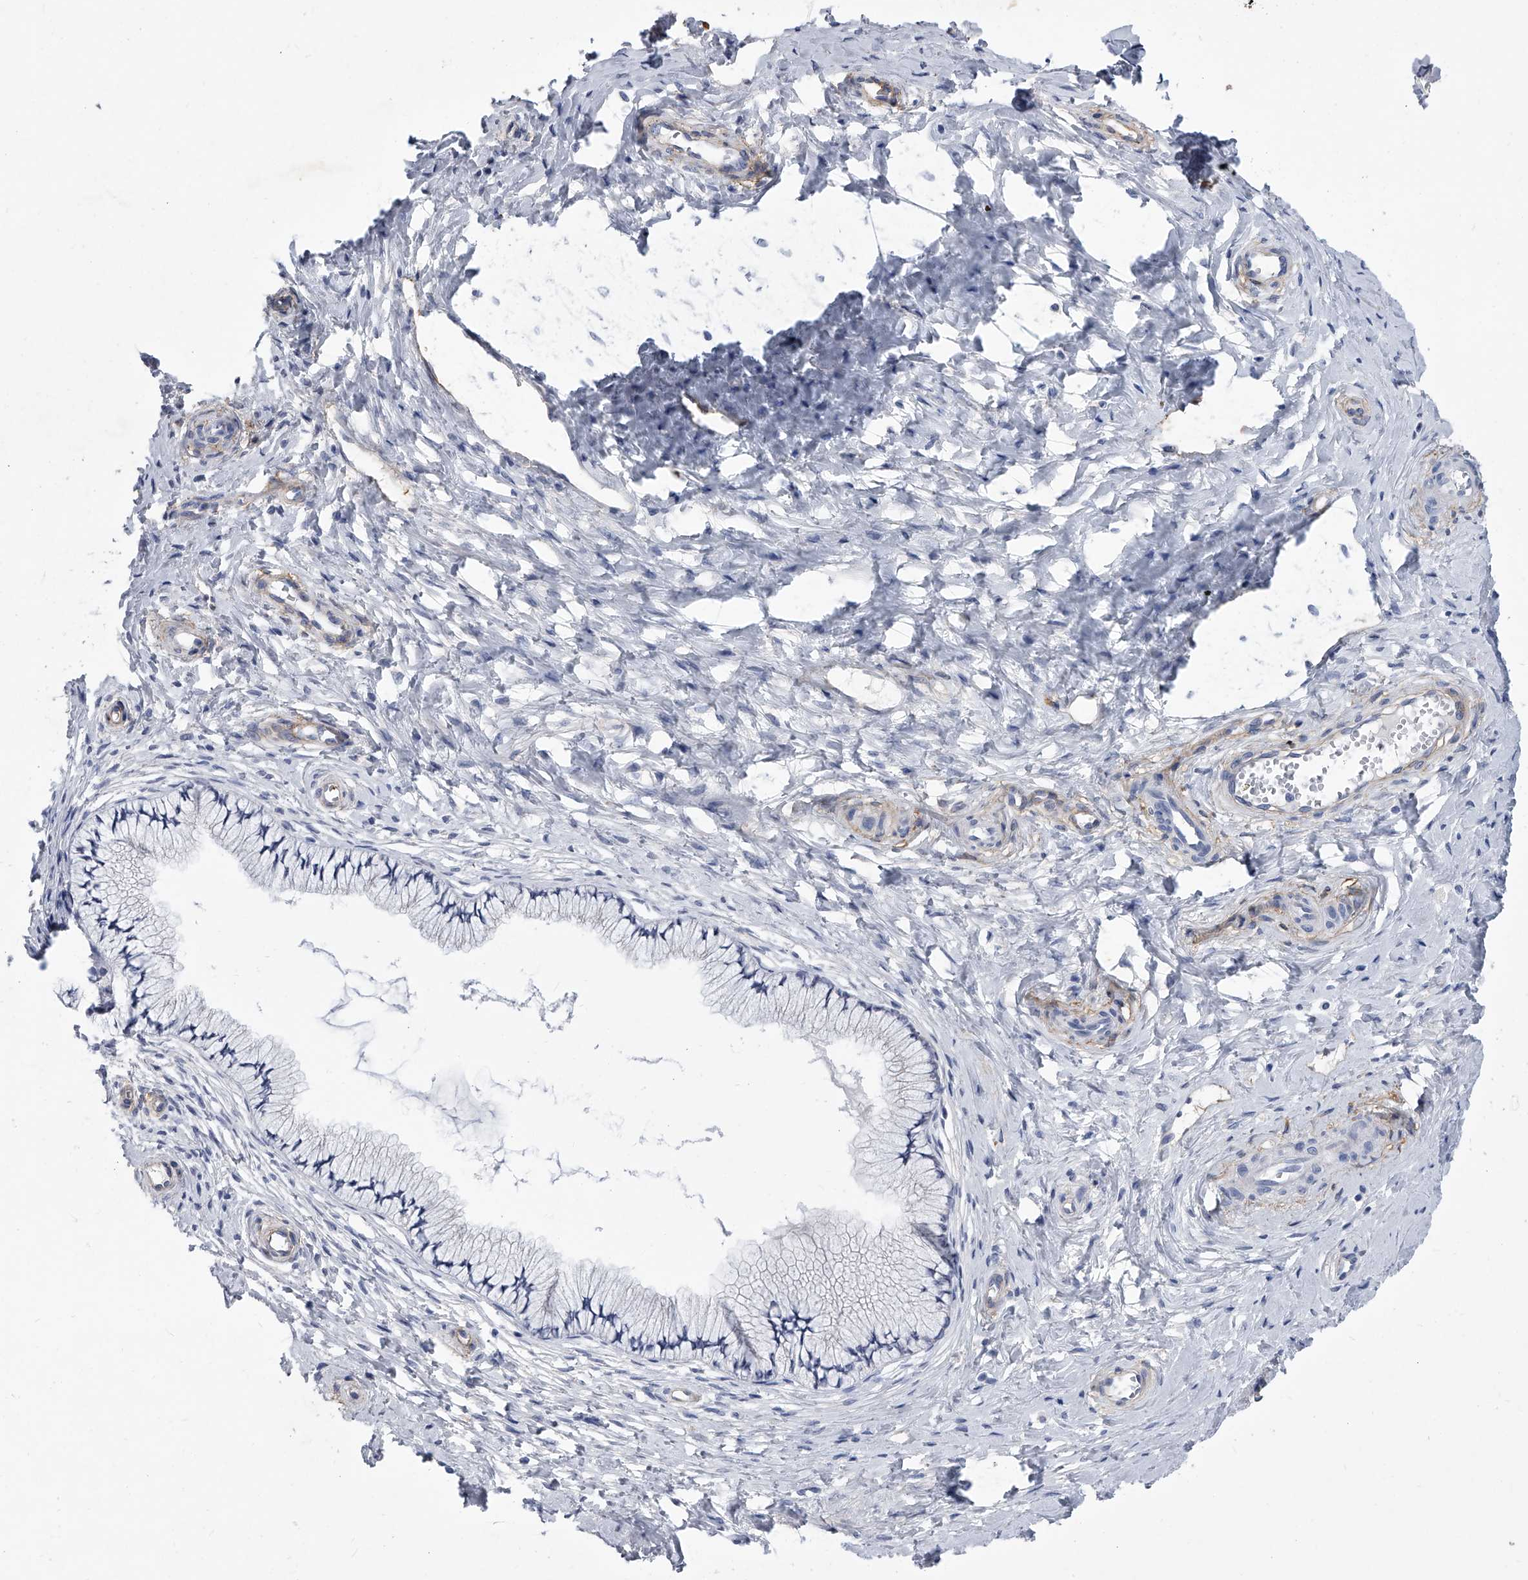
{"staining": {"intensity": "negative", "quantity": "none", "location": "none"}, "tissue": "cervix", "cell_type": "Glandular cells", "image_type": "normal", "snomed": [{"axis": "morphology", "description": "Normal tissue, NOS"}, {"axis": "topography", "description": "Cervix"}], "caption": "The IHC micrograph has no significant positivity in glandular cells of cervix.", "gene": "ALG14", "patient": {"sex": "female", "age": 36}}